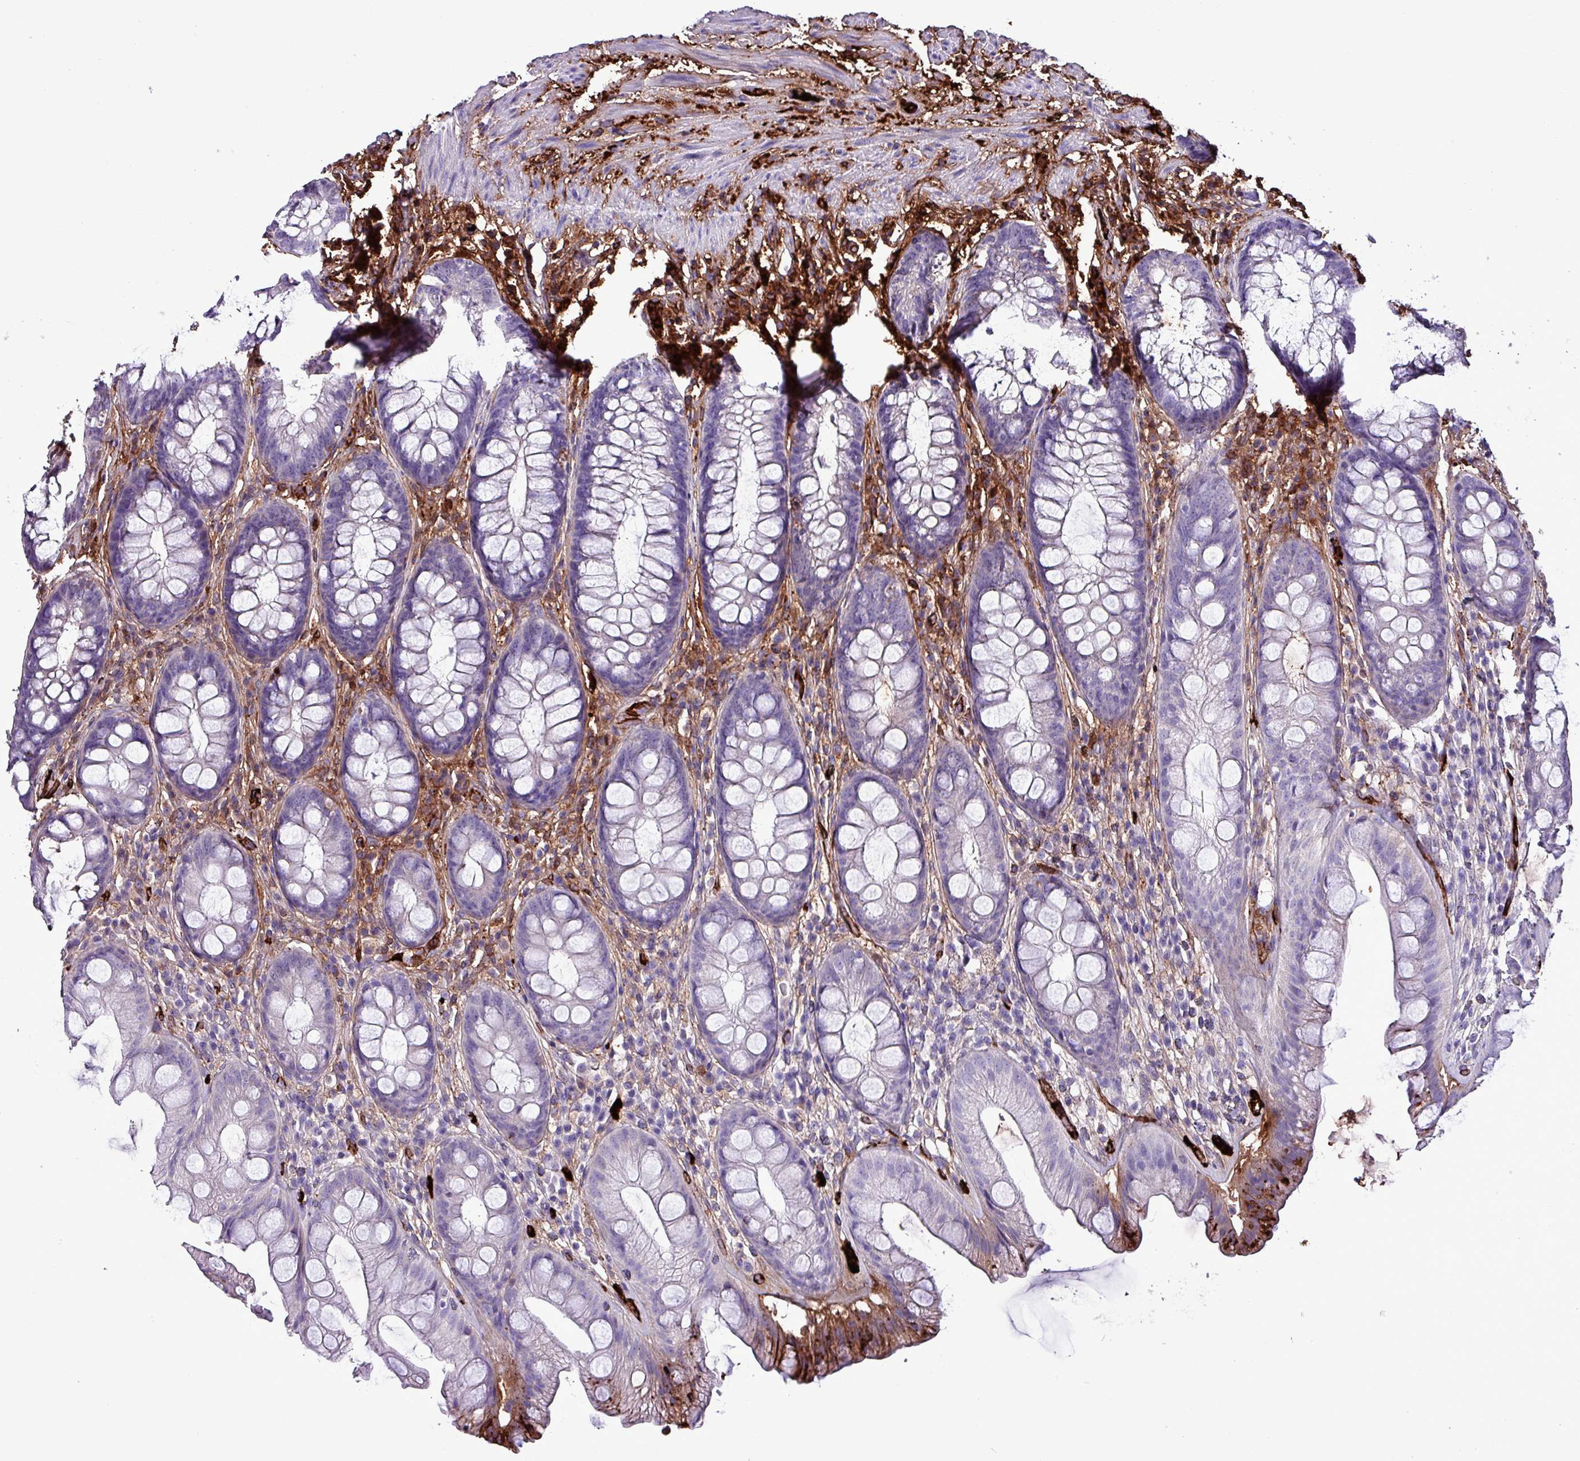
{"staining": {"intensity": "moderate", "quantity": "<25%", "location": "cytoplasmic/membranous"}, "tissue": "rectum", "cell_type": "Glandular cells", "image_type": "normal", "snomed": [{"axis": "morphology", "description": "Normal tissue, NOS"}, {"axis": "topography", "description": "Rectum"}], "caption": "Glandular cells exhibit low levels of moderate cytoplasmic/membranous positivity in about <25% of cells in unremarkable rectum.", "gene": "HPR", "patient": {"sex": "male", "age": 74}}